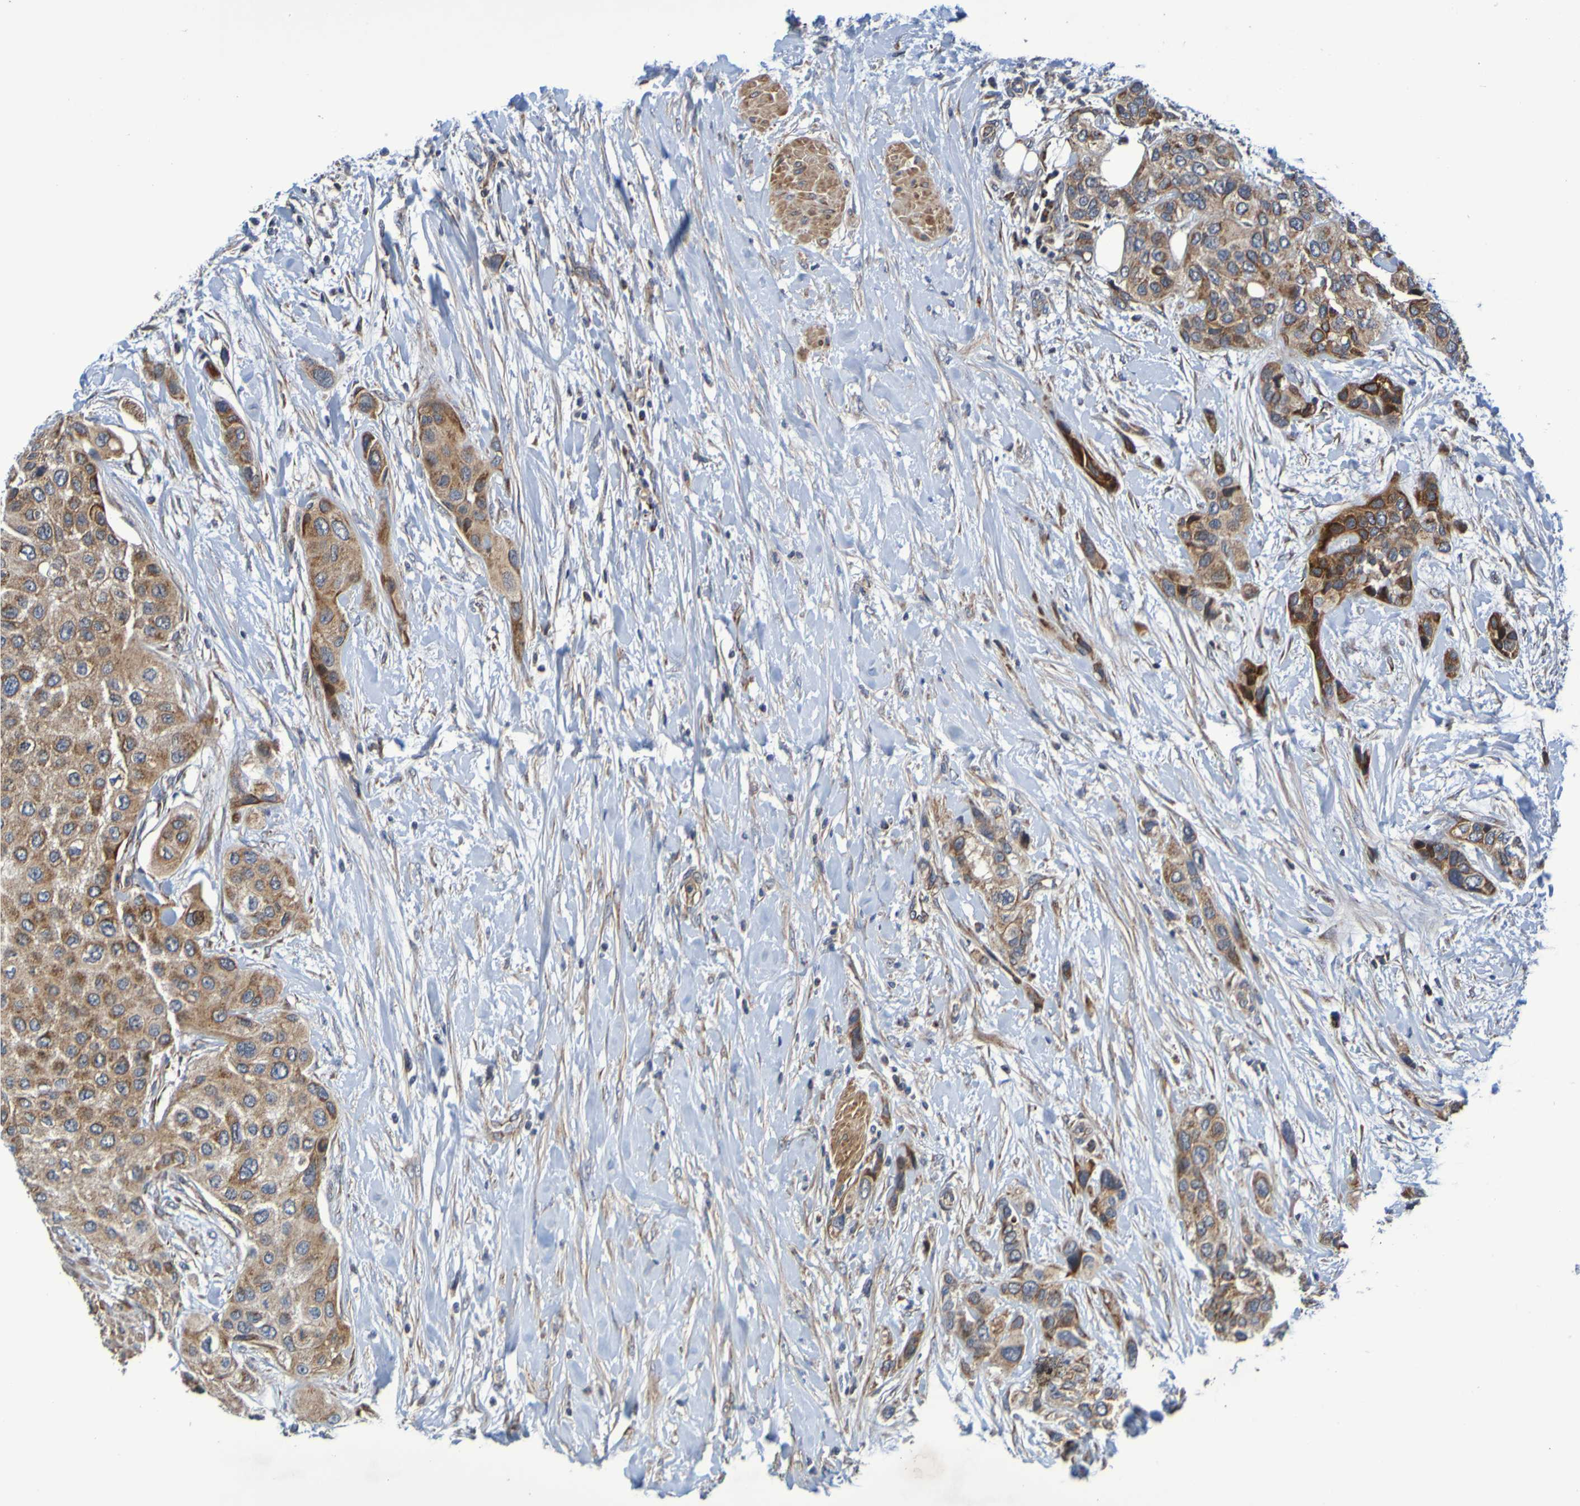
{"staining": {"intensity": "moderate", "quantity": ">75%", "location": "cytoplasmic/membranous"}, "tissue": "urothelial cancer", "cell_type": "Tumor cells", "image_type": "cancer", "snomed": [{"axis": "morphology", "description": "Urothelial carcinoma, High grade"}, {"axis": "topography", "description": "Urinary bladder"}], "caption": "Protein analysis of urothelial cancer tissue reveals moderate cytoplasmic/membranous staining in approximately >75% of tumor cells.", "gene": "CCDC51", "patient": {"sex": "female", "age": 56}}